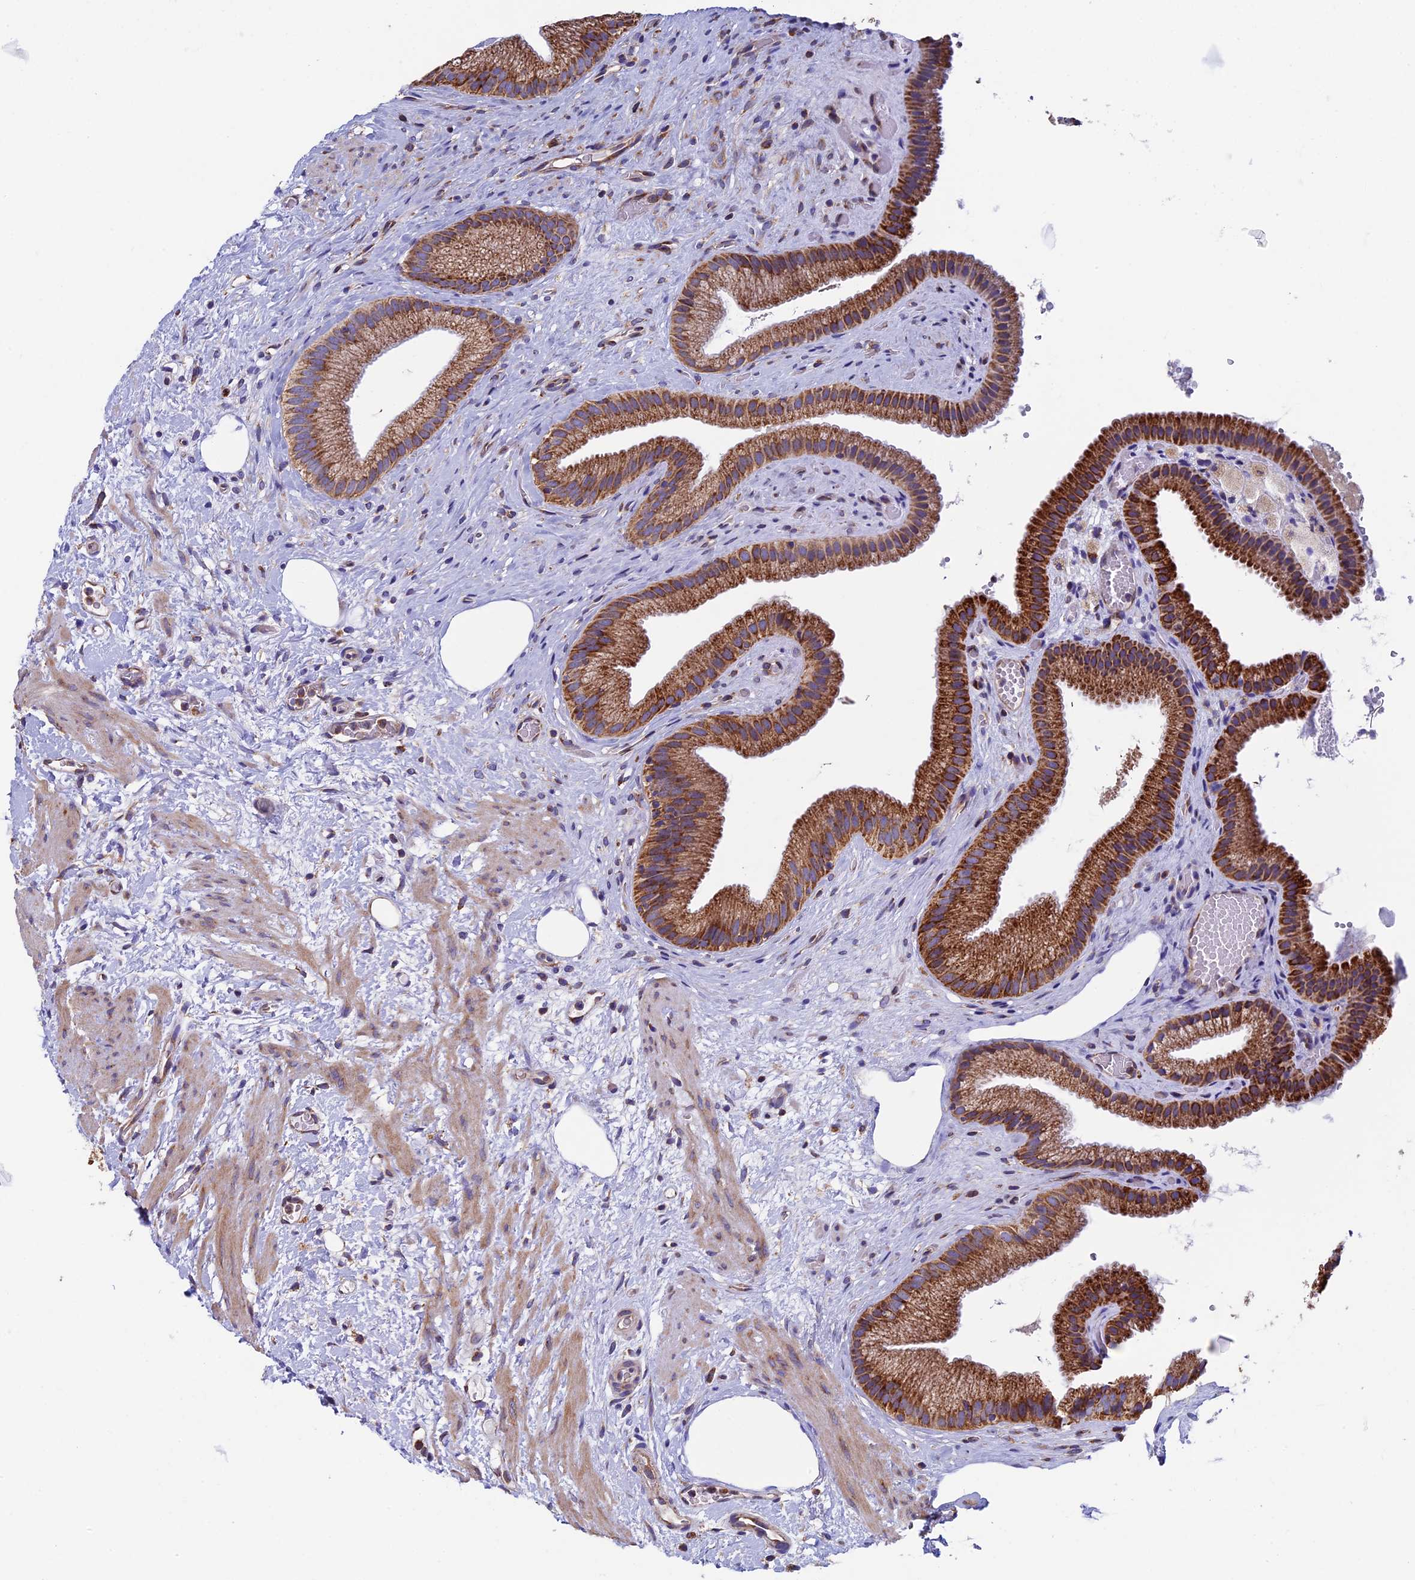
{"staining": {"intensity": "strong", "quantity": ">75%", "location": "cytoplasmic/membranous"}, "tissue": "gallbladder", "cell_type": "Glandular cells", "image_type": "normal", "snomed": [{"axis": "morphology", "description": "Normal tissue, NOS"}, {"axis": "morphology", "description": "Inflammation, NOS"}, {"axis": "topography", "description": "Gallbladder"}], "caption": "A histopathology image showing strong cytoplasmic/membranous expression in about >75% of glandular cells in benign gallbladder, as visualized by brown immunohistochemical staining.", "gene": "SLC9A5", "patient": {"sex": "male", "age": 51}}